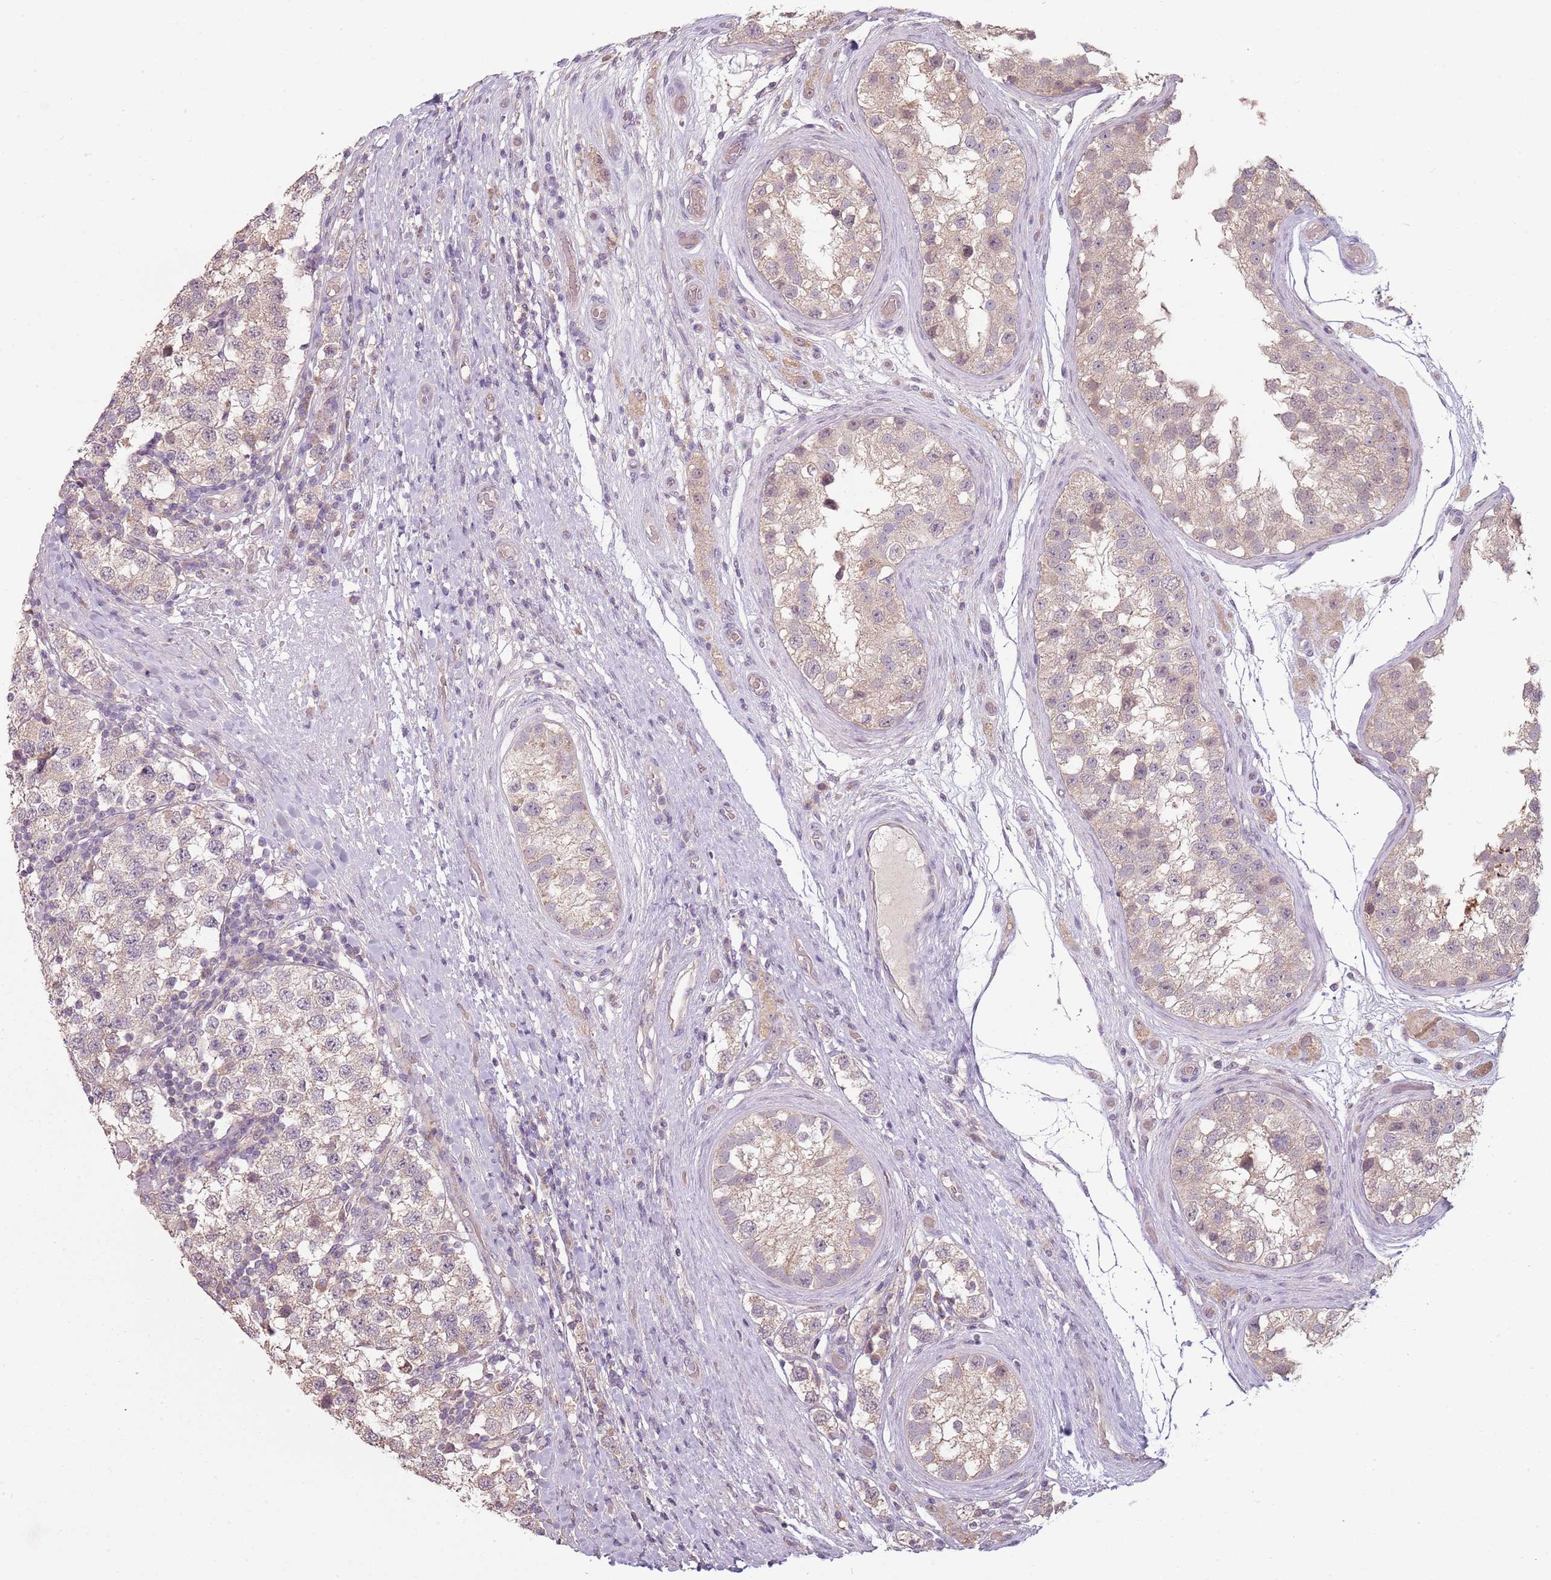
{"staining": {"intensity": "weak", "quantity": "25%-75%", "location": "cytoplasmic/membranous"}, "tissue": "testis cancer", "cell_type": "Tumor cells", "image_type": "cancer", "snomed": [{"axis": "morphology", "description": "Seminoma, NOS"}, {"axis": "topography", "description": "Testis"}], "caption": "A high-resolution histopathology image shows immunohistochemistry (IHC) staining of testis cancer, which reveals weak cytoplasmic/membranous staining in approximately 25%-75% of tumor cells. (Stains: DAB in brown, nuclei in blue, Microscopy: brightfield microscopy at high magnification).", "gene": "TEKT4", "patient": {"sex": "male", "age": 34}}